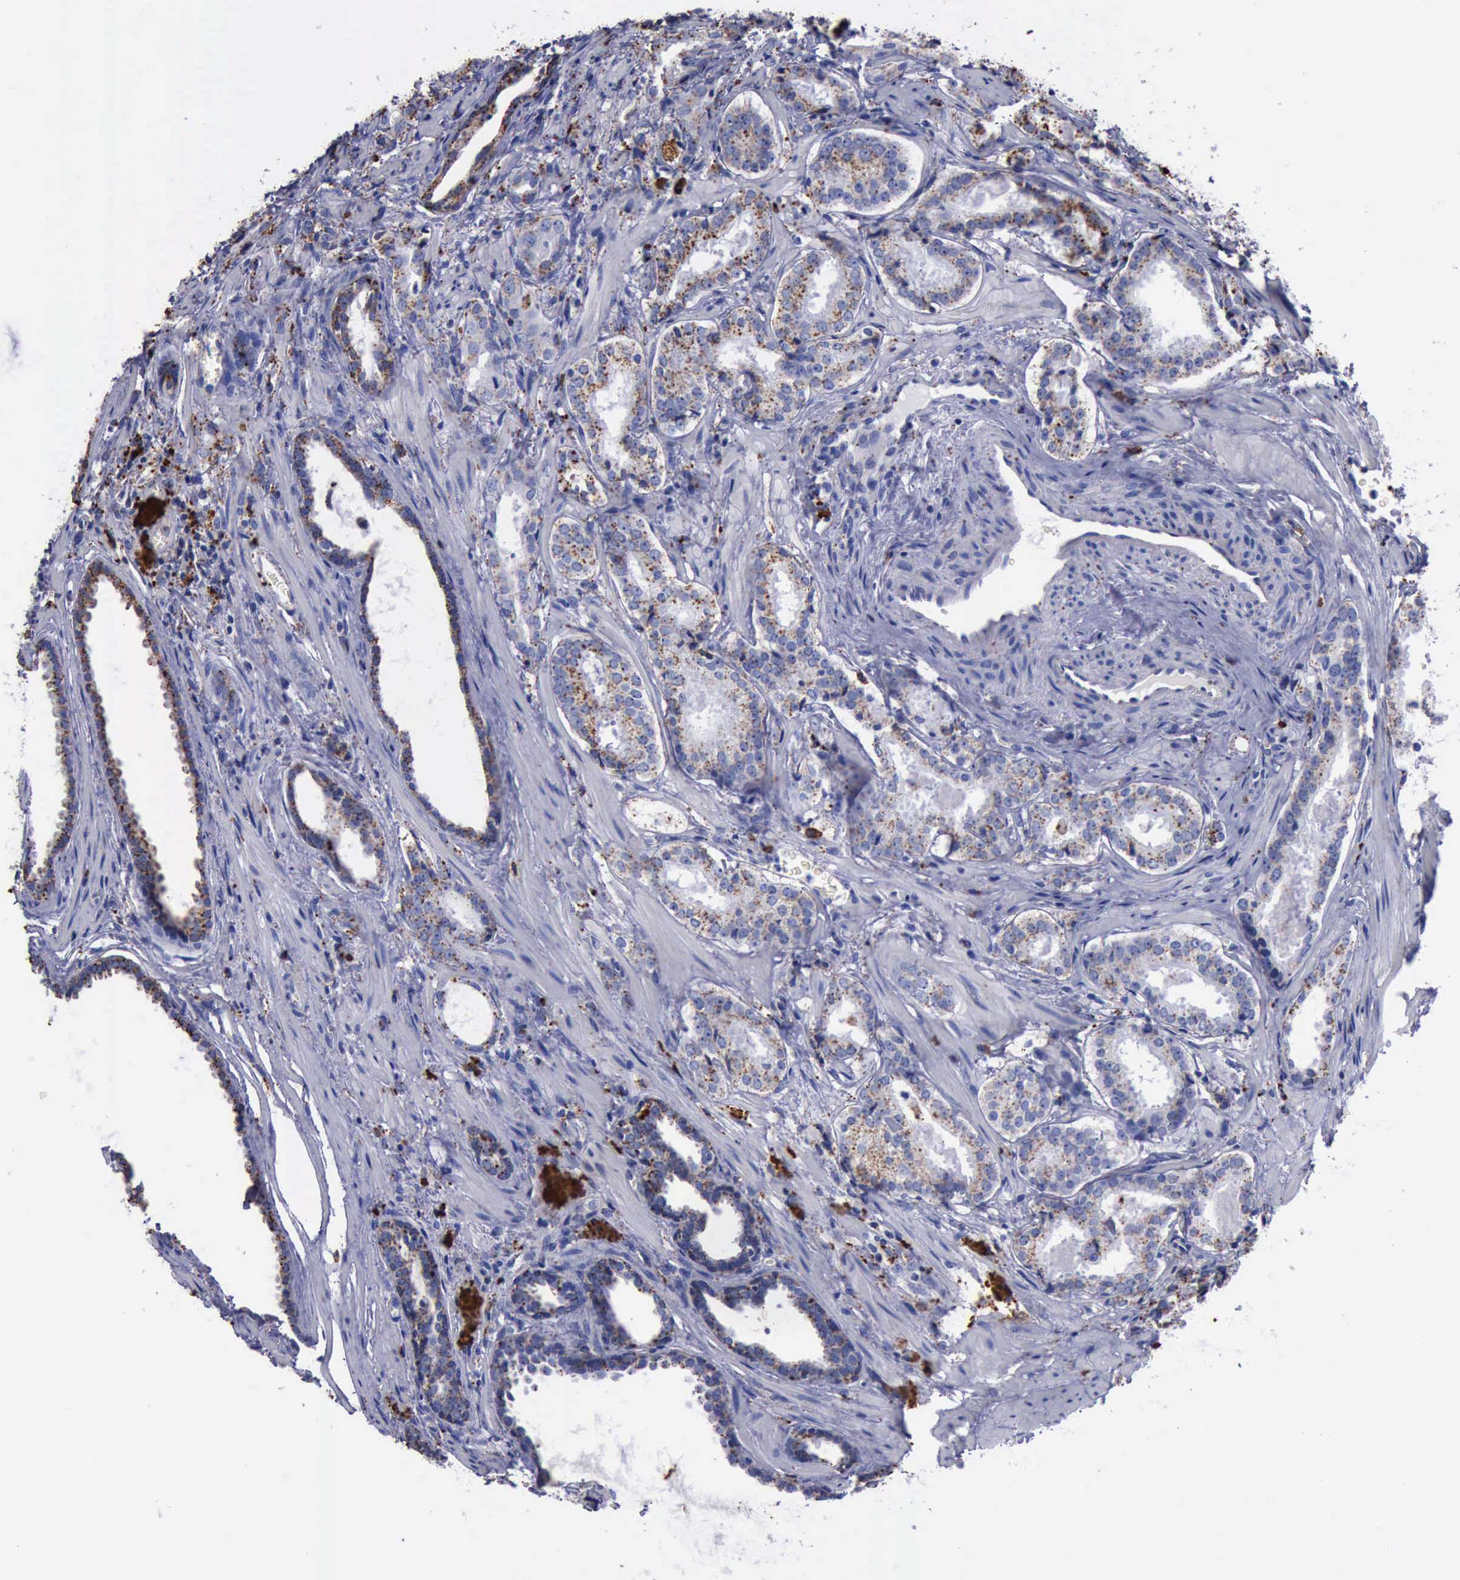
{"staining": {"intensity": "weak", "quantity": "<25%", "location": "cytoplasmic/membranous"}, "tissue": "prostate cancer", "cell_type": "Tumor cells", "image_type": "cancer", "snomed": [{"axis": "morphology", "description": "Adenocarcinoma, Medium grade"}, {"axis": "topography", "description": "Prostate"}], "caption": "Prostate cancer (medium-grade adenocarcinoma) stained for a protein using IHC displays no expression tumor cells.", "gene": "CTSD", "patient": {"sex": "male", "age": 64}}